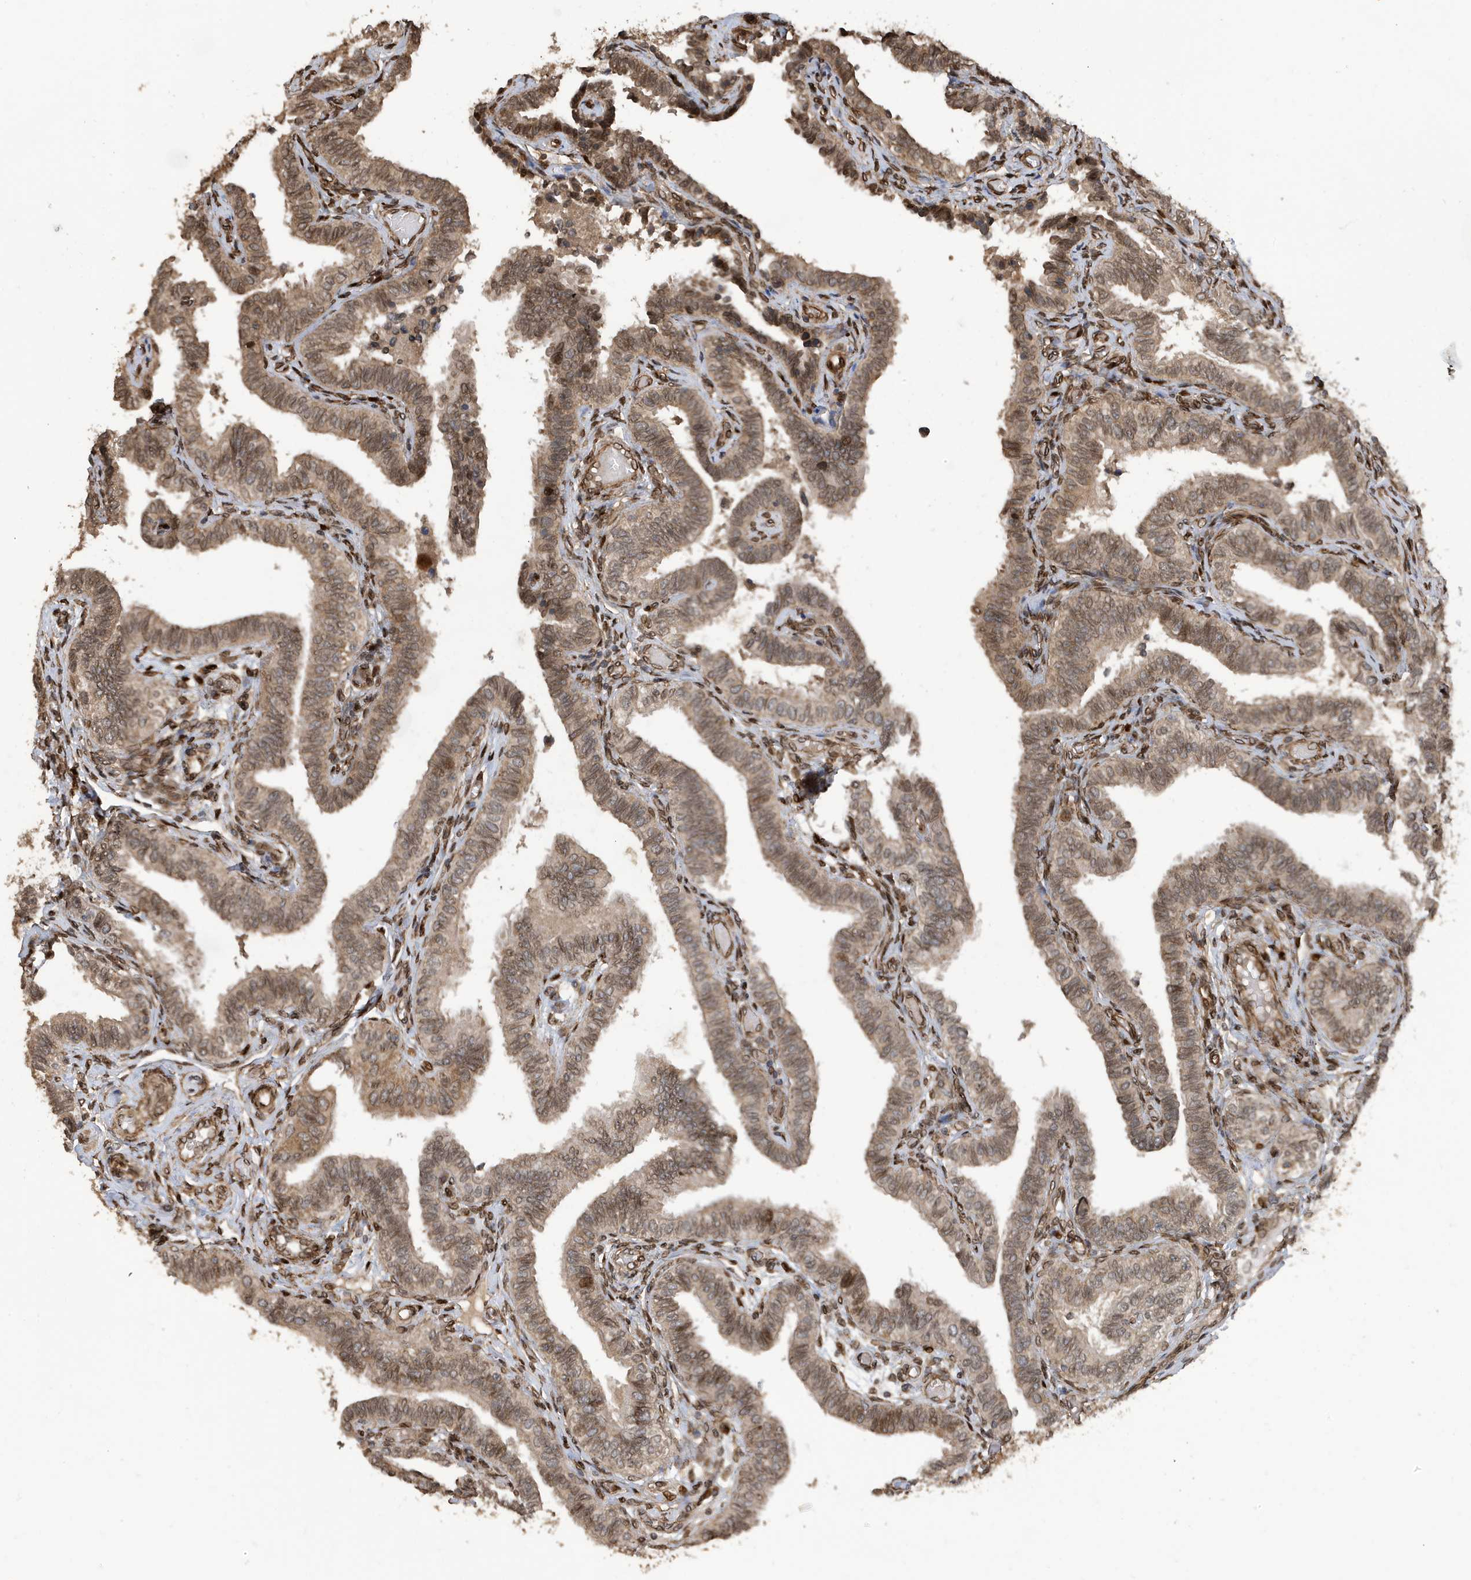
{"staining": {"intensity": "moderate", "quantity": ">75%", "location": "cytoplasmic/membranous,nuclear"}, "tissue": "fallopian tube", "cell_type": "Glandular cells", "image_type": "normal", "snomed": [{"axis": "morphology", "description": "Normal tissue, NOS"}, {"axis": "topography", "description": "Fallopian tube"}], "caption": "Protein expression analysis of normal human fallopian tube reveals moderate cytoplasmic/membranous,nuclear staining in about >75% of glandular cells. (brown staining indicates protein expression, while blue staining denotes nuclei).", "gene": "DUSP18", "patient": {"sex": "female", "age": 39}}